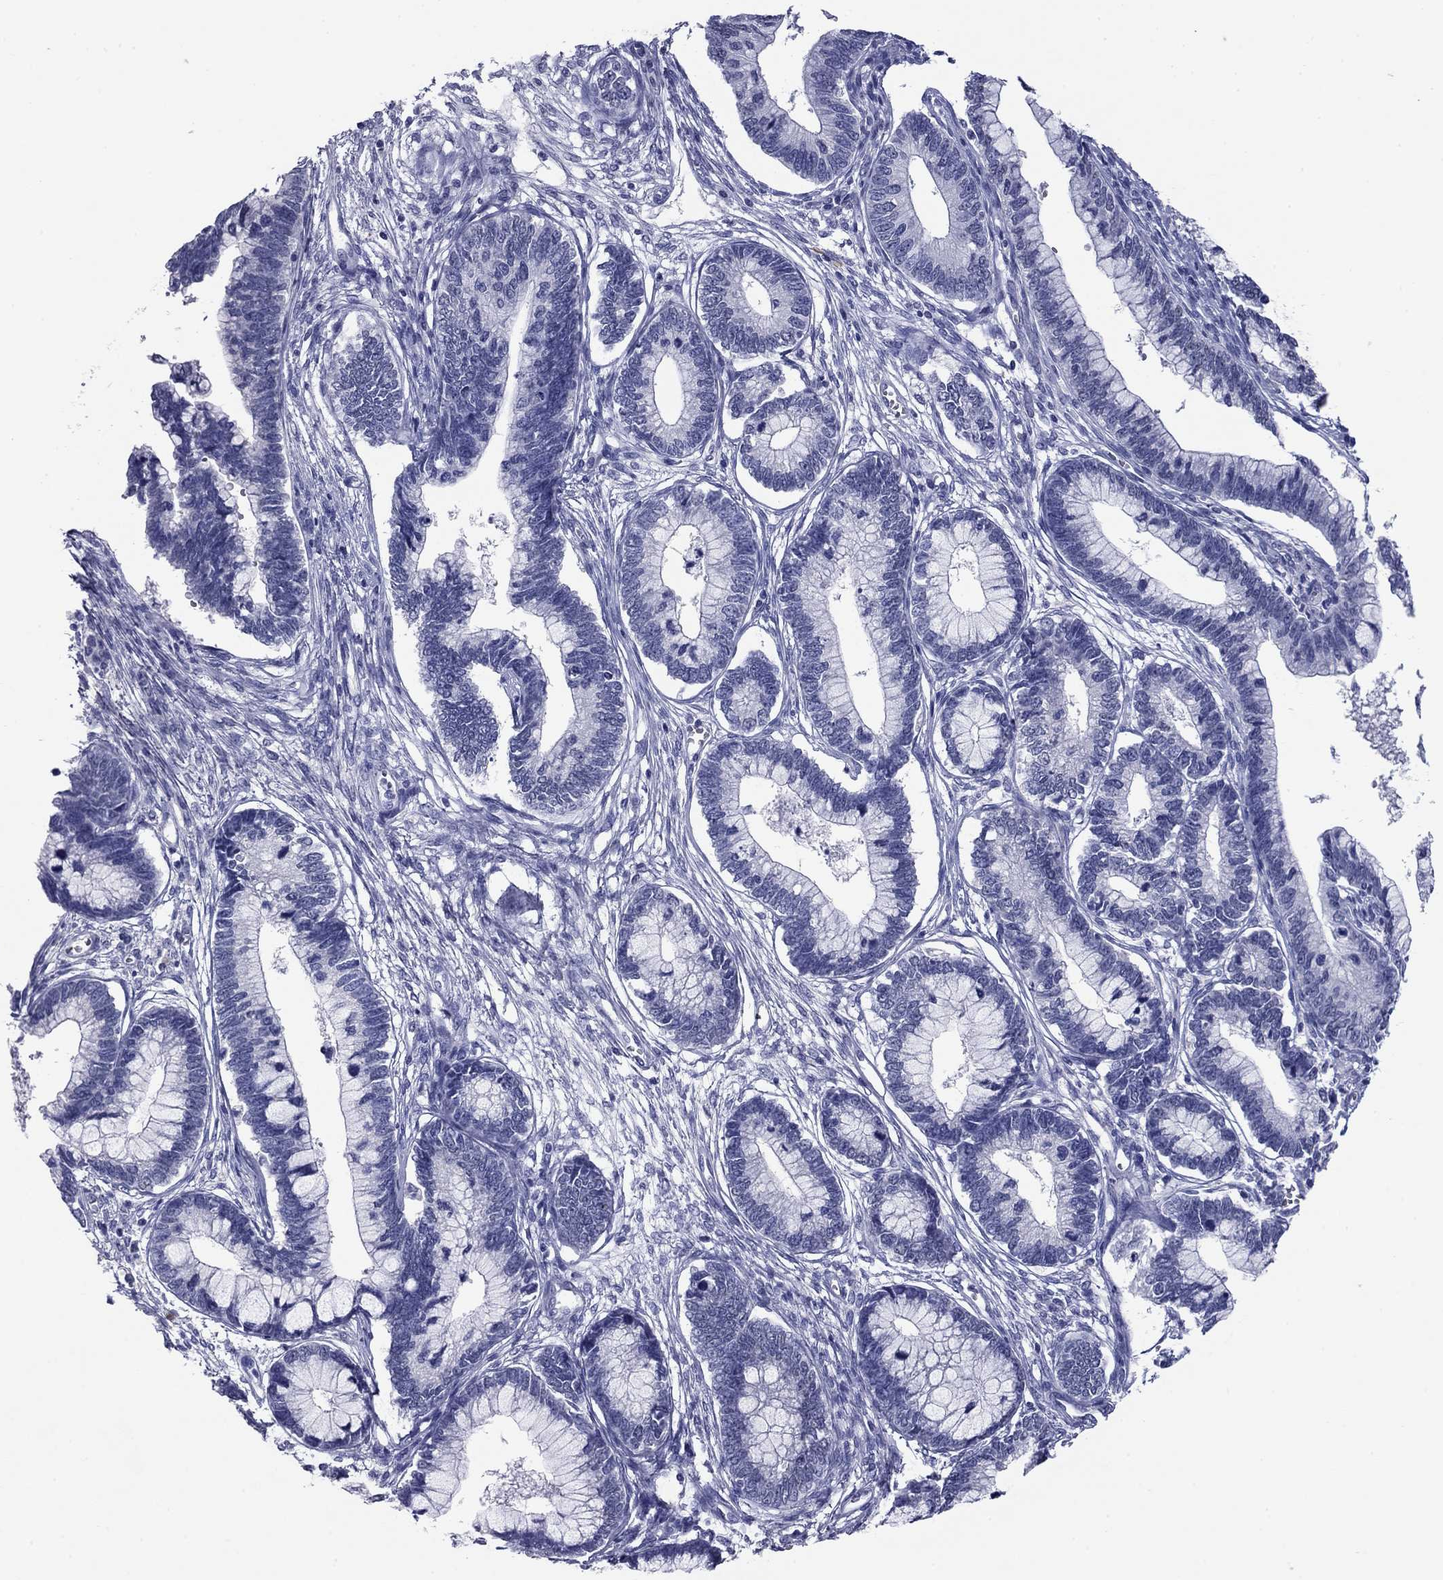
{"staining": {"intensity": "negative", "quantity": "none", "location": "none"}, "tissue": "cervical cancer", "cell_type": "Tumor cells", "image_type": "cancer", "snomed": [{"axis": "morphology", "description": "Adenocarcinoma, NOS"}, {"axis": "topography", "description": "Cervix"}], "caption": "Adenocarcinoma (cervical) stained for a protein using immunohistochemistry demonstrates no expression tumor cells.", "gene": "HAO1", "patient": {"sex": "female", "age": 44}}